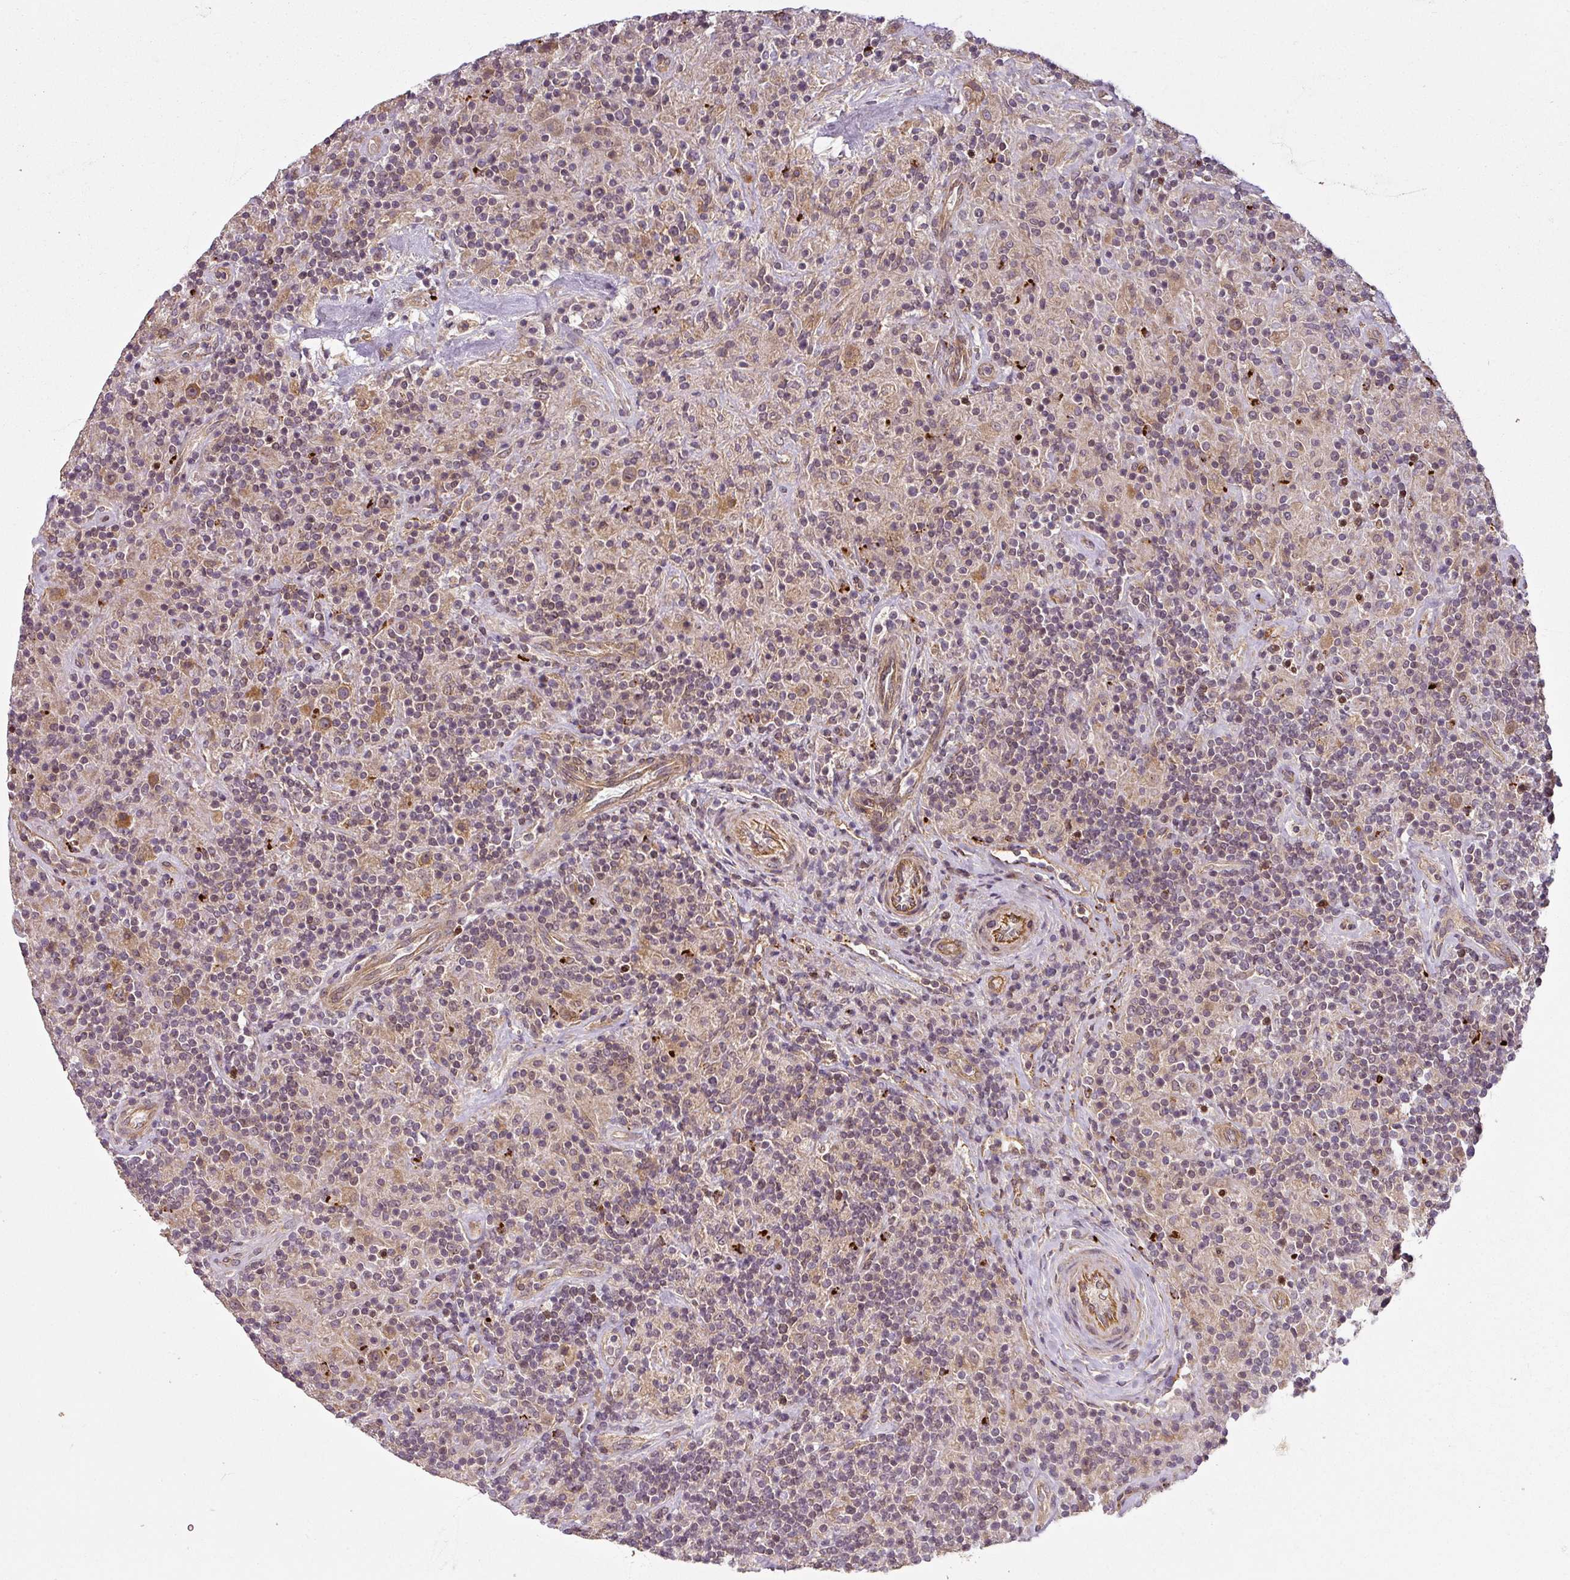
{"staining": {"intensity": "moderate", "quantity": ">75%", "location": "cytoplasmic/membranous,nuclear"}, "tissue": "lymphoma", "cell_type": "Tumor cells", "image_type": "cancer", "snomed": [{"axis": "morphology", "description": "Hodgkin's disease, NOS"}, {"axis": "topography", "description": "Lymph node"}], "caption": "An immunohistochemistry (IHC) image of tumor tissue is shown. Protein staining in brown labels moderate cytoplasmic/membranous and nuclear positivity in Hodgkin's disease within tumor cells.", "gene": "DIMT1", "patient": {"sex": "male", "age": 70}}